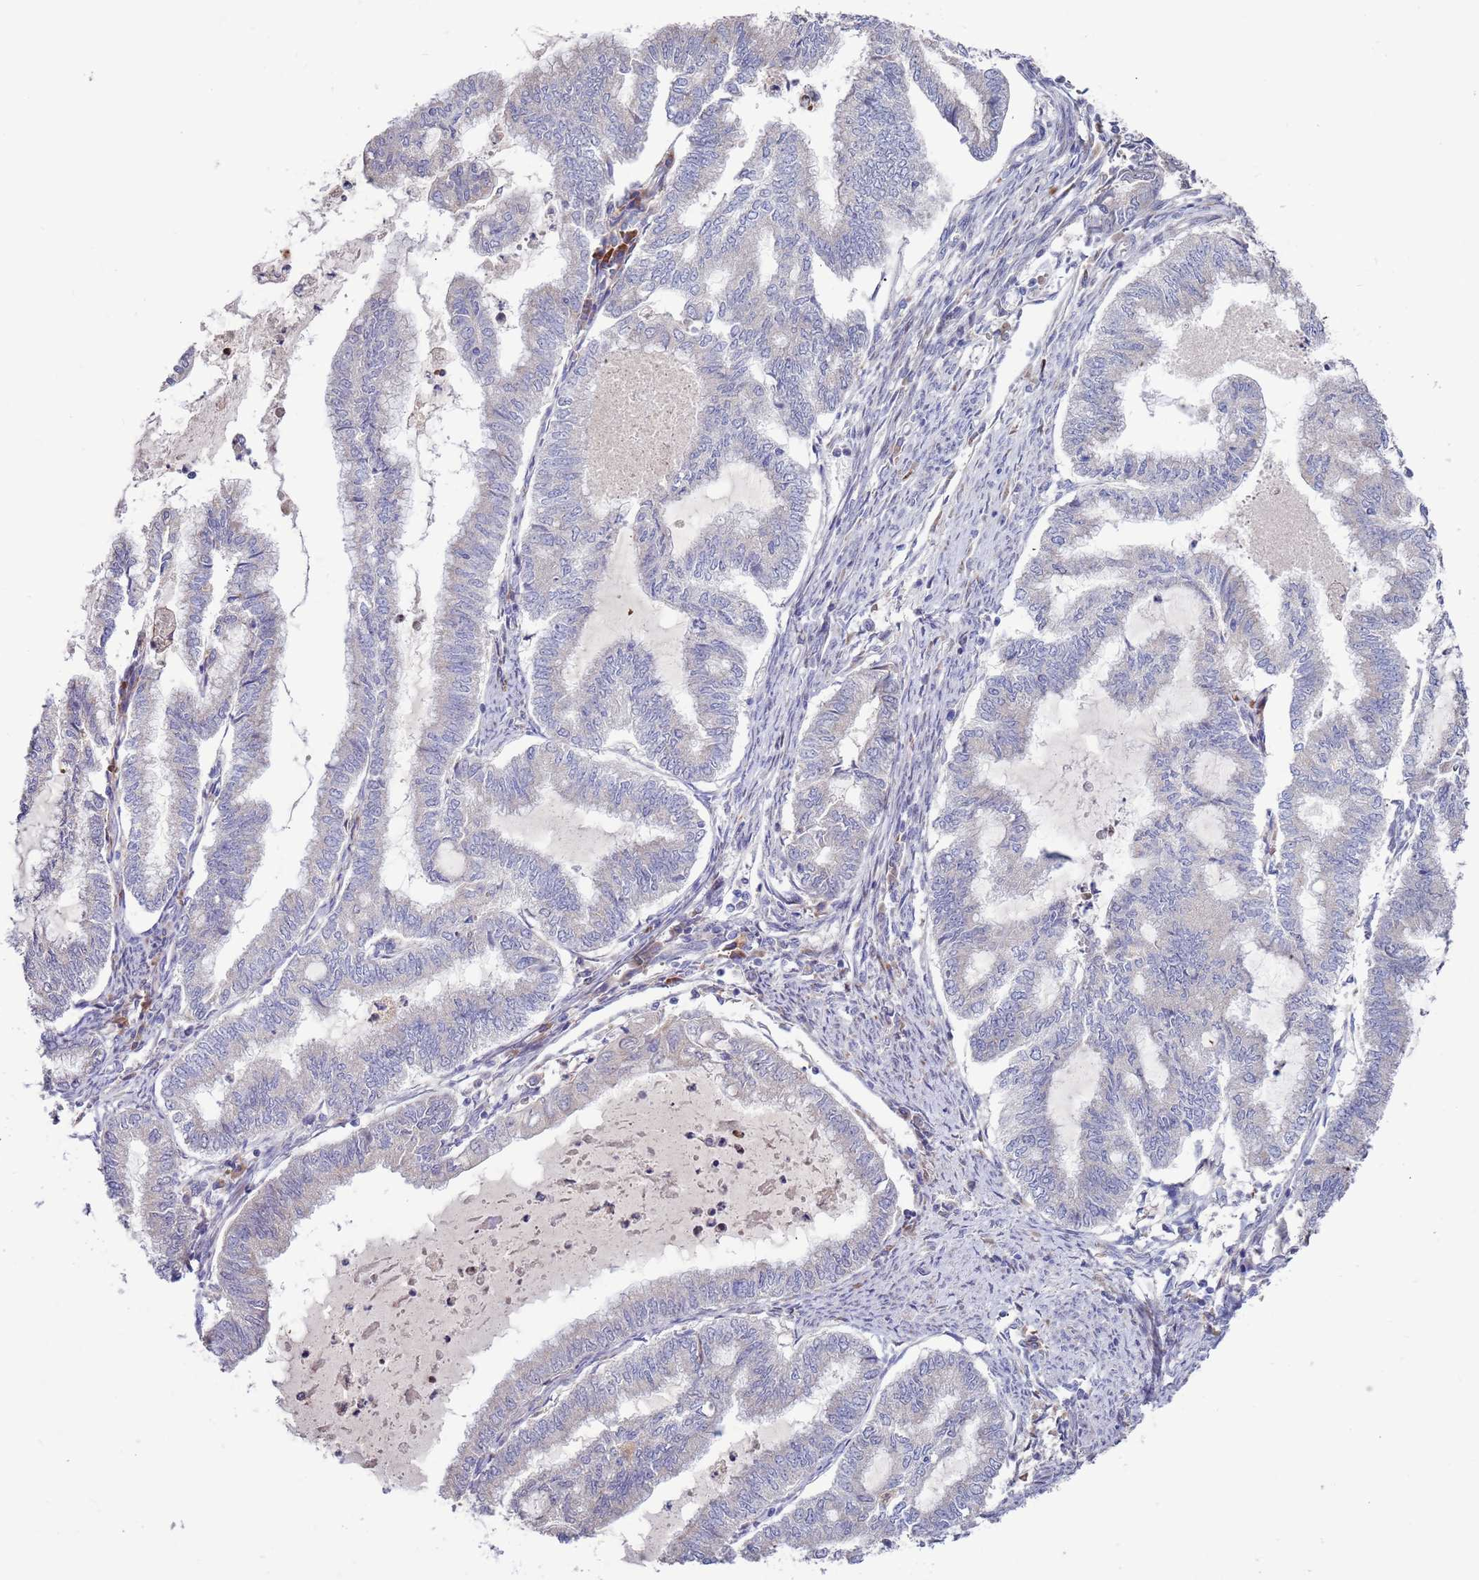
{"staining": {"intensity": "negative", "quantity": "none", "location": "none"}, "tissue": "endometrial cancer", "cell_type": "Tumor cells", "image_type": "cancer", "snomed": [{"axis": "morphology", "description": "Adenocarcinoma, NOS"}, {"axis": "topography", "description": "Endometrium"}], "caption": "Endometrial cancer (adenocarcinoma) was stained to show a protein in brown. There is no significant positivity in tumor cells. (Immunohistochemistry, brightfield microscopy, high magnification).", "gene": "FBXO27", "patient": {"sex": "female", "age": 79}}